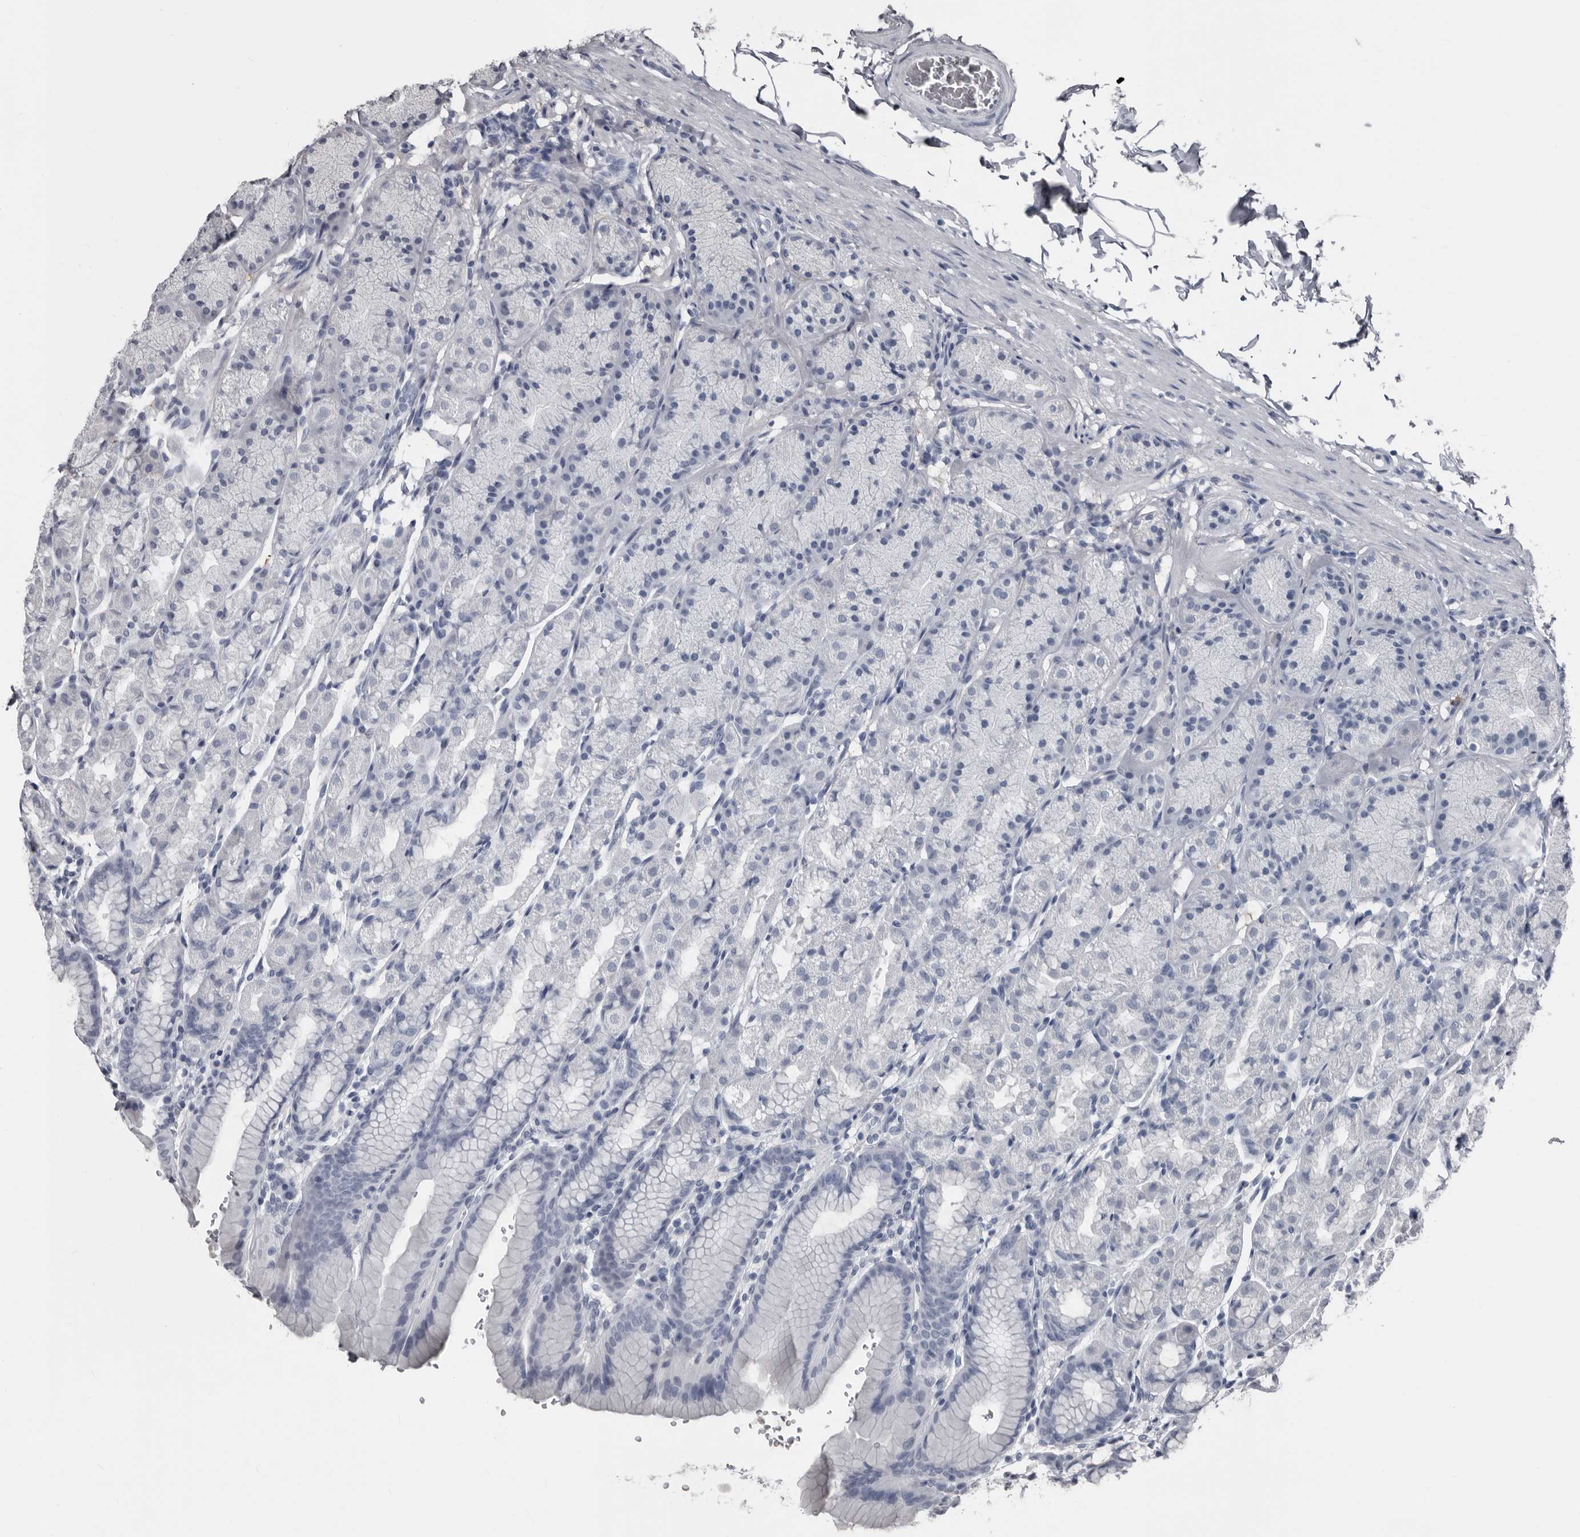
{"staining": {"intensity": "negative", "quantity": "none", "location": "none"}, "tissue": "stomach", "cell_type": "Glandular cells", "image_type": "normal", "snomed": [{"axis": "morphology", "description": "Normal tissue, NOS"}, {"axis": "topography", "description": "Stomach"}], "caption": "A high-resolution micrograph shows IHC staining of normal stomach, which reveals no significant staining in glandular cells. The staining was performed using DAB to visualize the protein expression in brown, while the nuclei were stained in blue with hematoxylin (Magnification: 20x).", "gene": "GREB1", "patient": {"sex": "male", "age": 42}}